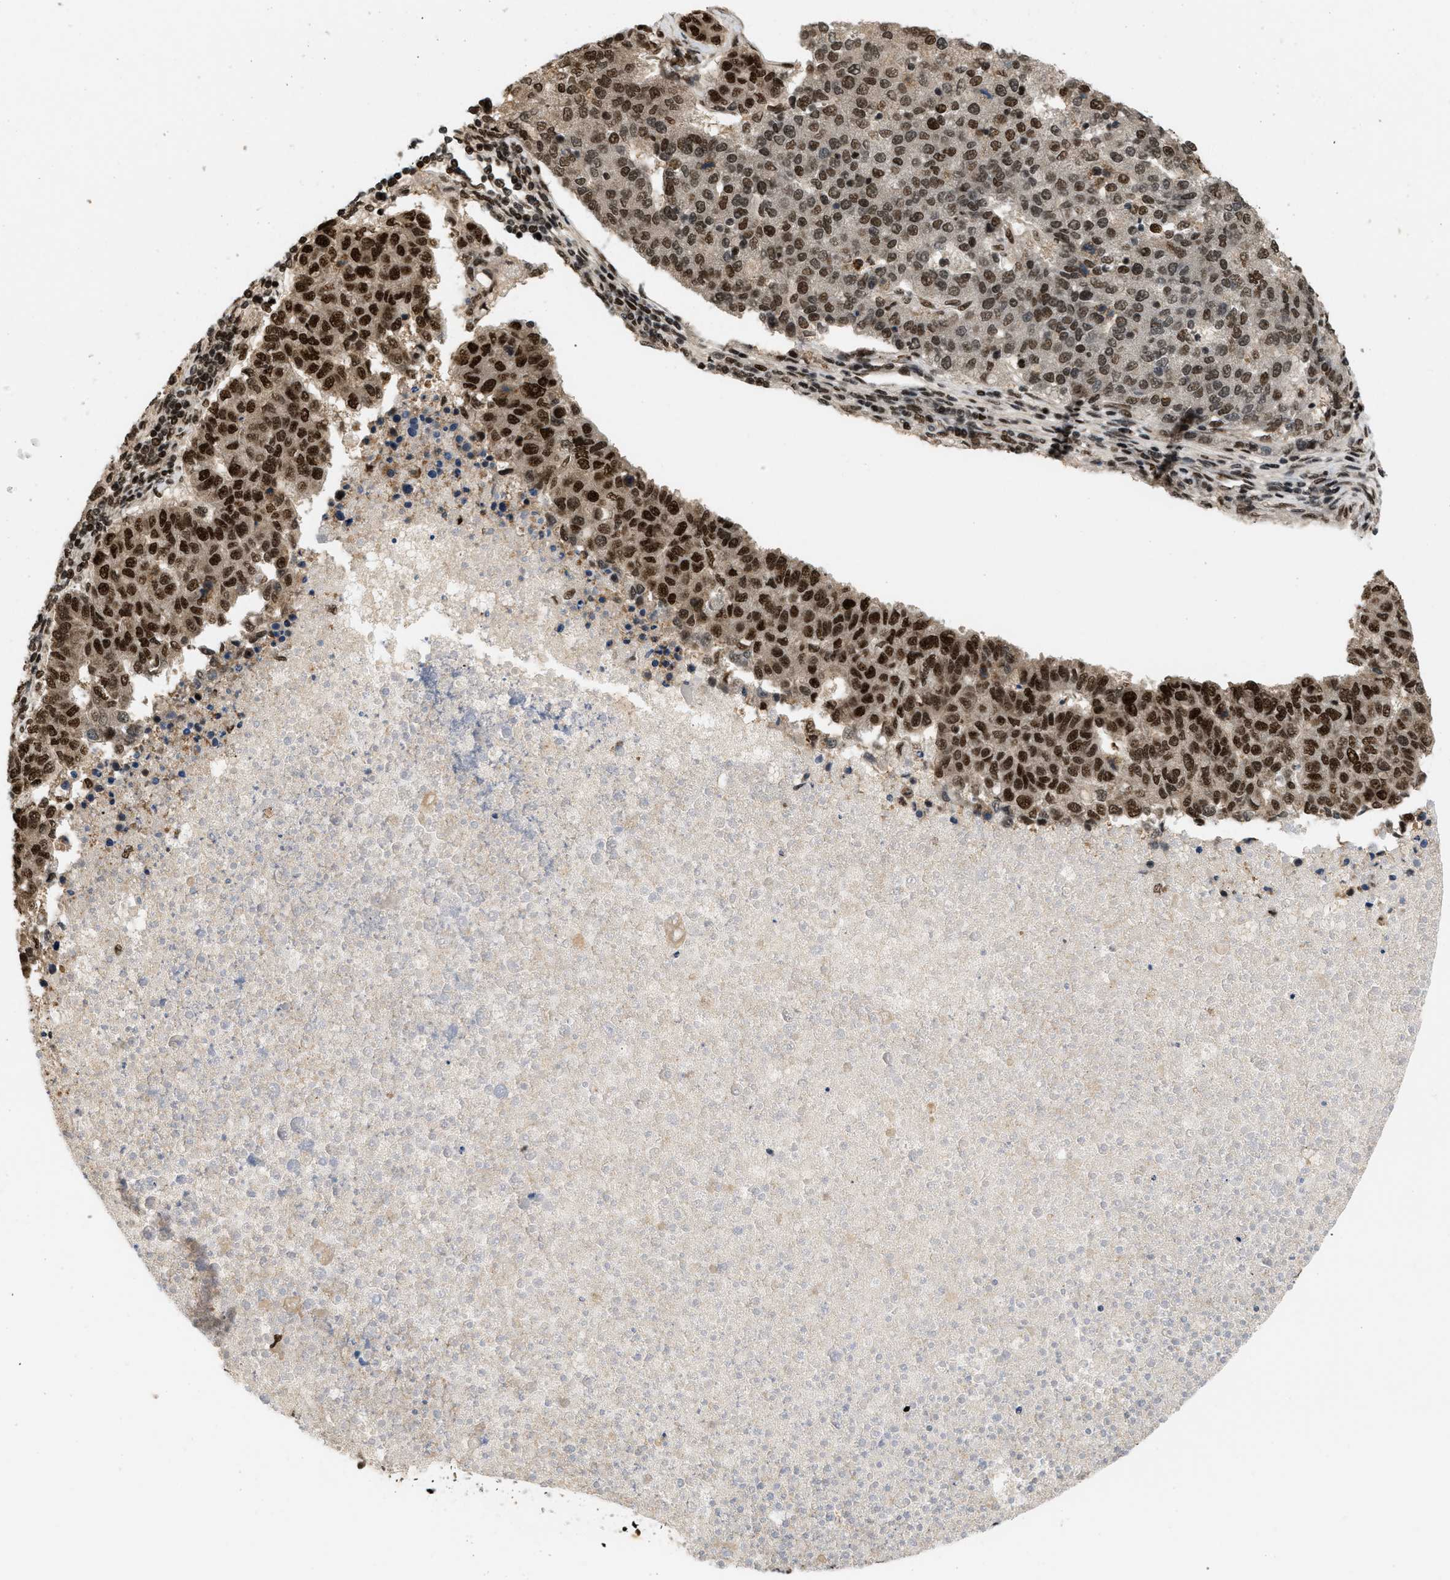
{"staining": {"intensity": "strong", "quantity": ">75%", "location": "nuclear"}, "tissue": "pancreatic cancer", "cell_type": "Tumor cells", "image_type": "cancer", "snomed": [{"axis": "morphology", "description": "Adenocarcinoma, NOS"}, {"axis": "topography", "description": "Pancreas"}], "caption": "Pancreatic adenocarcinoma stained for a protein (brown) displays strong nuclear positive expression in about >75% of tumor cells.", "gene": "RBM5", "patient": {"sex": "female", "age": 61}}